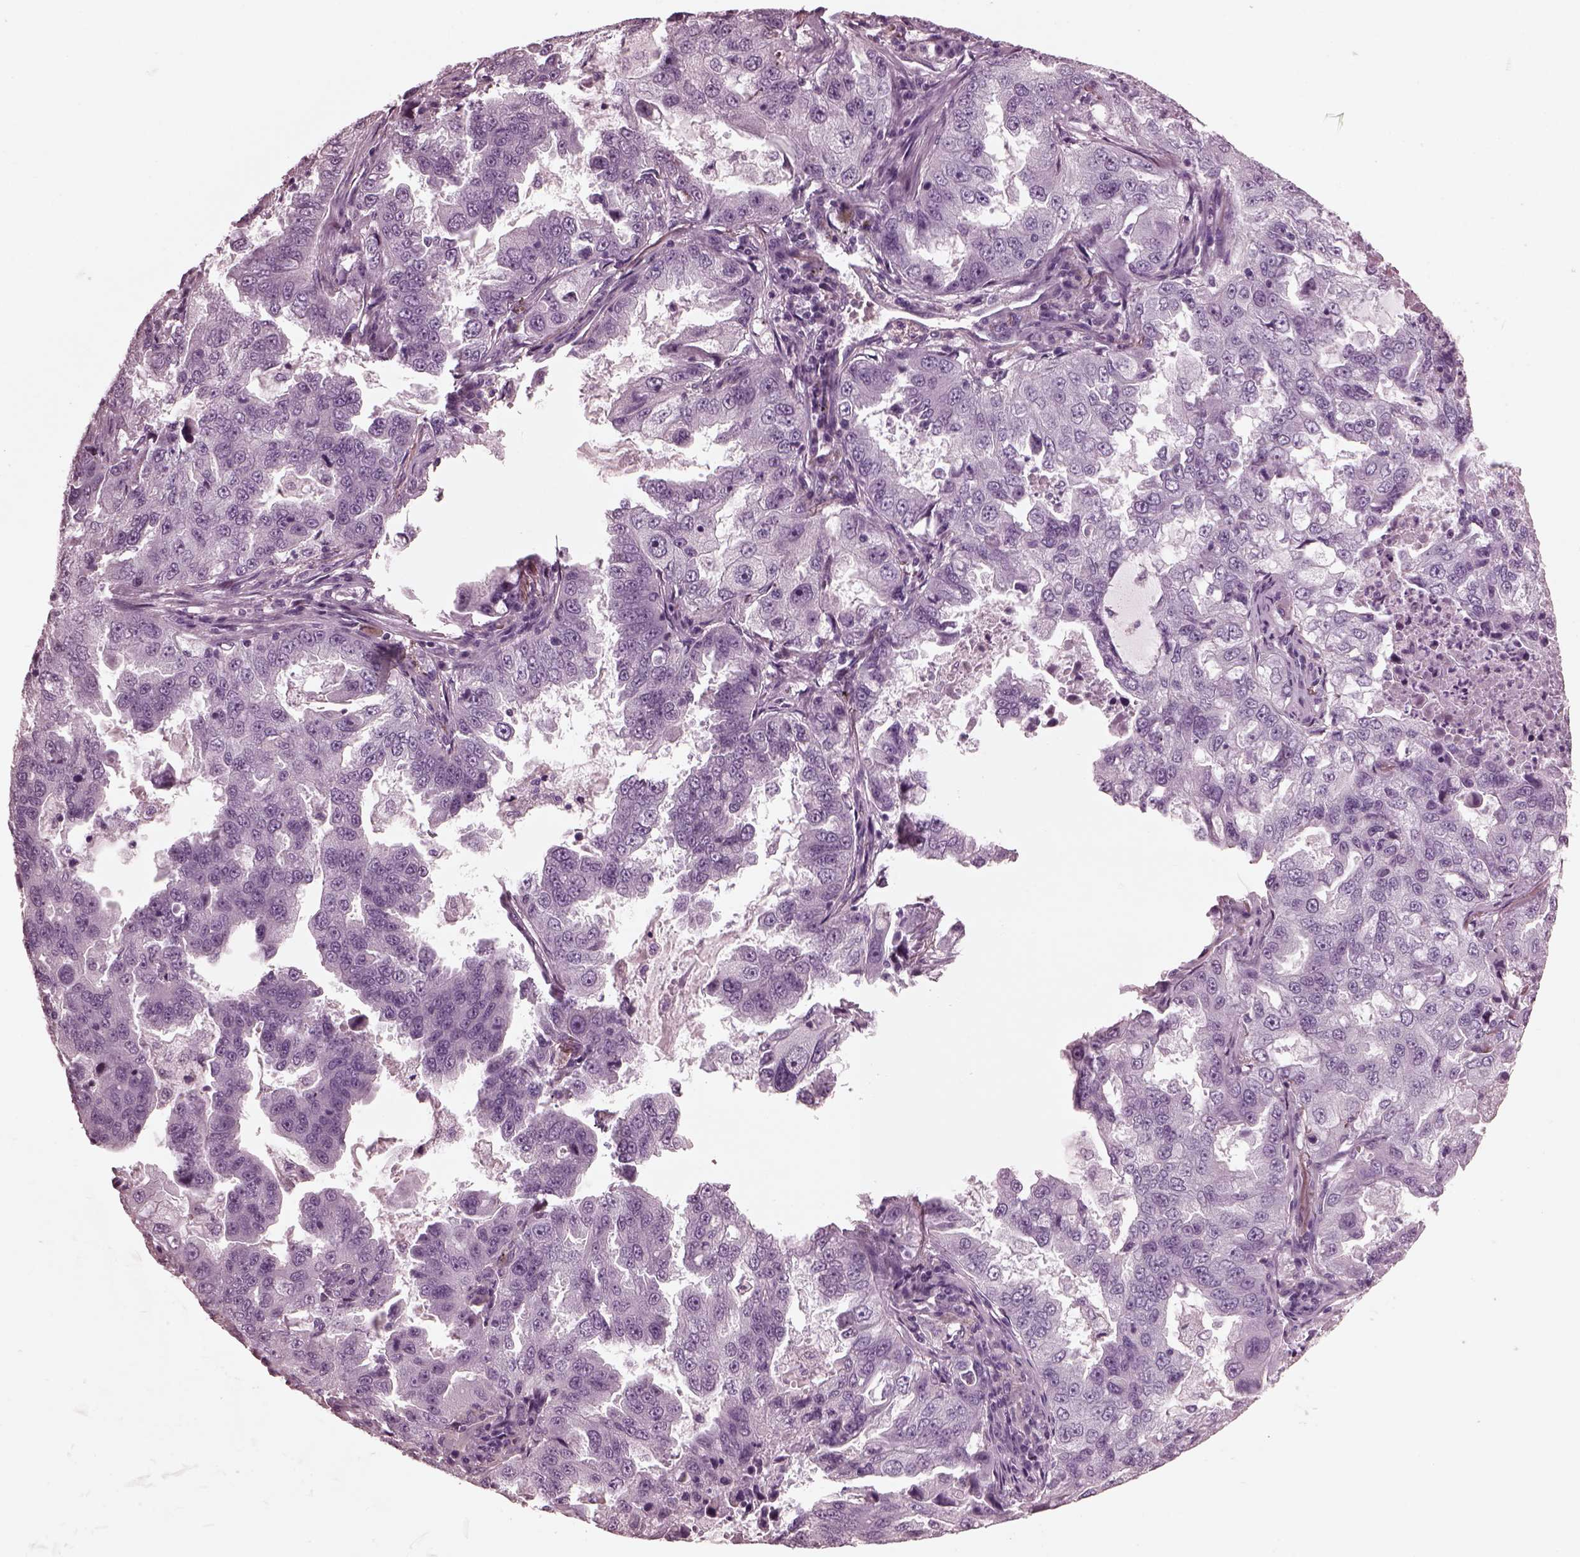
{"staining": {"intensity": "negative", "quantity": "none", "location": "none"}, "tissue": "lung cancer", "cell_type": "Tumor cells", "image_type": "cancer", "snomed": [{"axis": "morphology", "description": "Adenocarcinoma, NOS"}, {"axis": "topography", "description": "Lung"}], "caption": "High power microscopy histopathology image of an immunohistochemistry (IHC) micrograph of lung cancer (adenocarcinoma), revealing no significant positivity in tumor cells.", "gene": "CGA", "patient": {"sex": "female", "age": 61}}